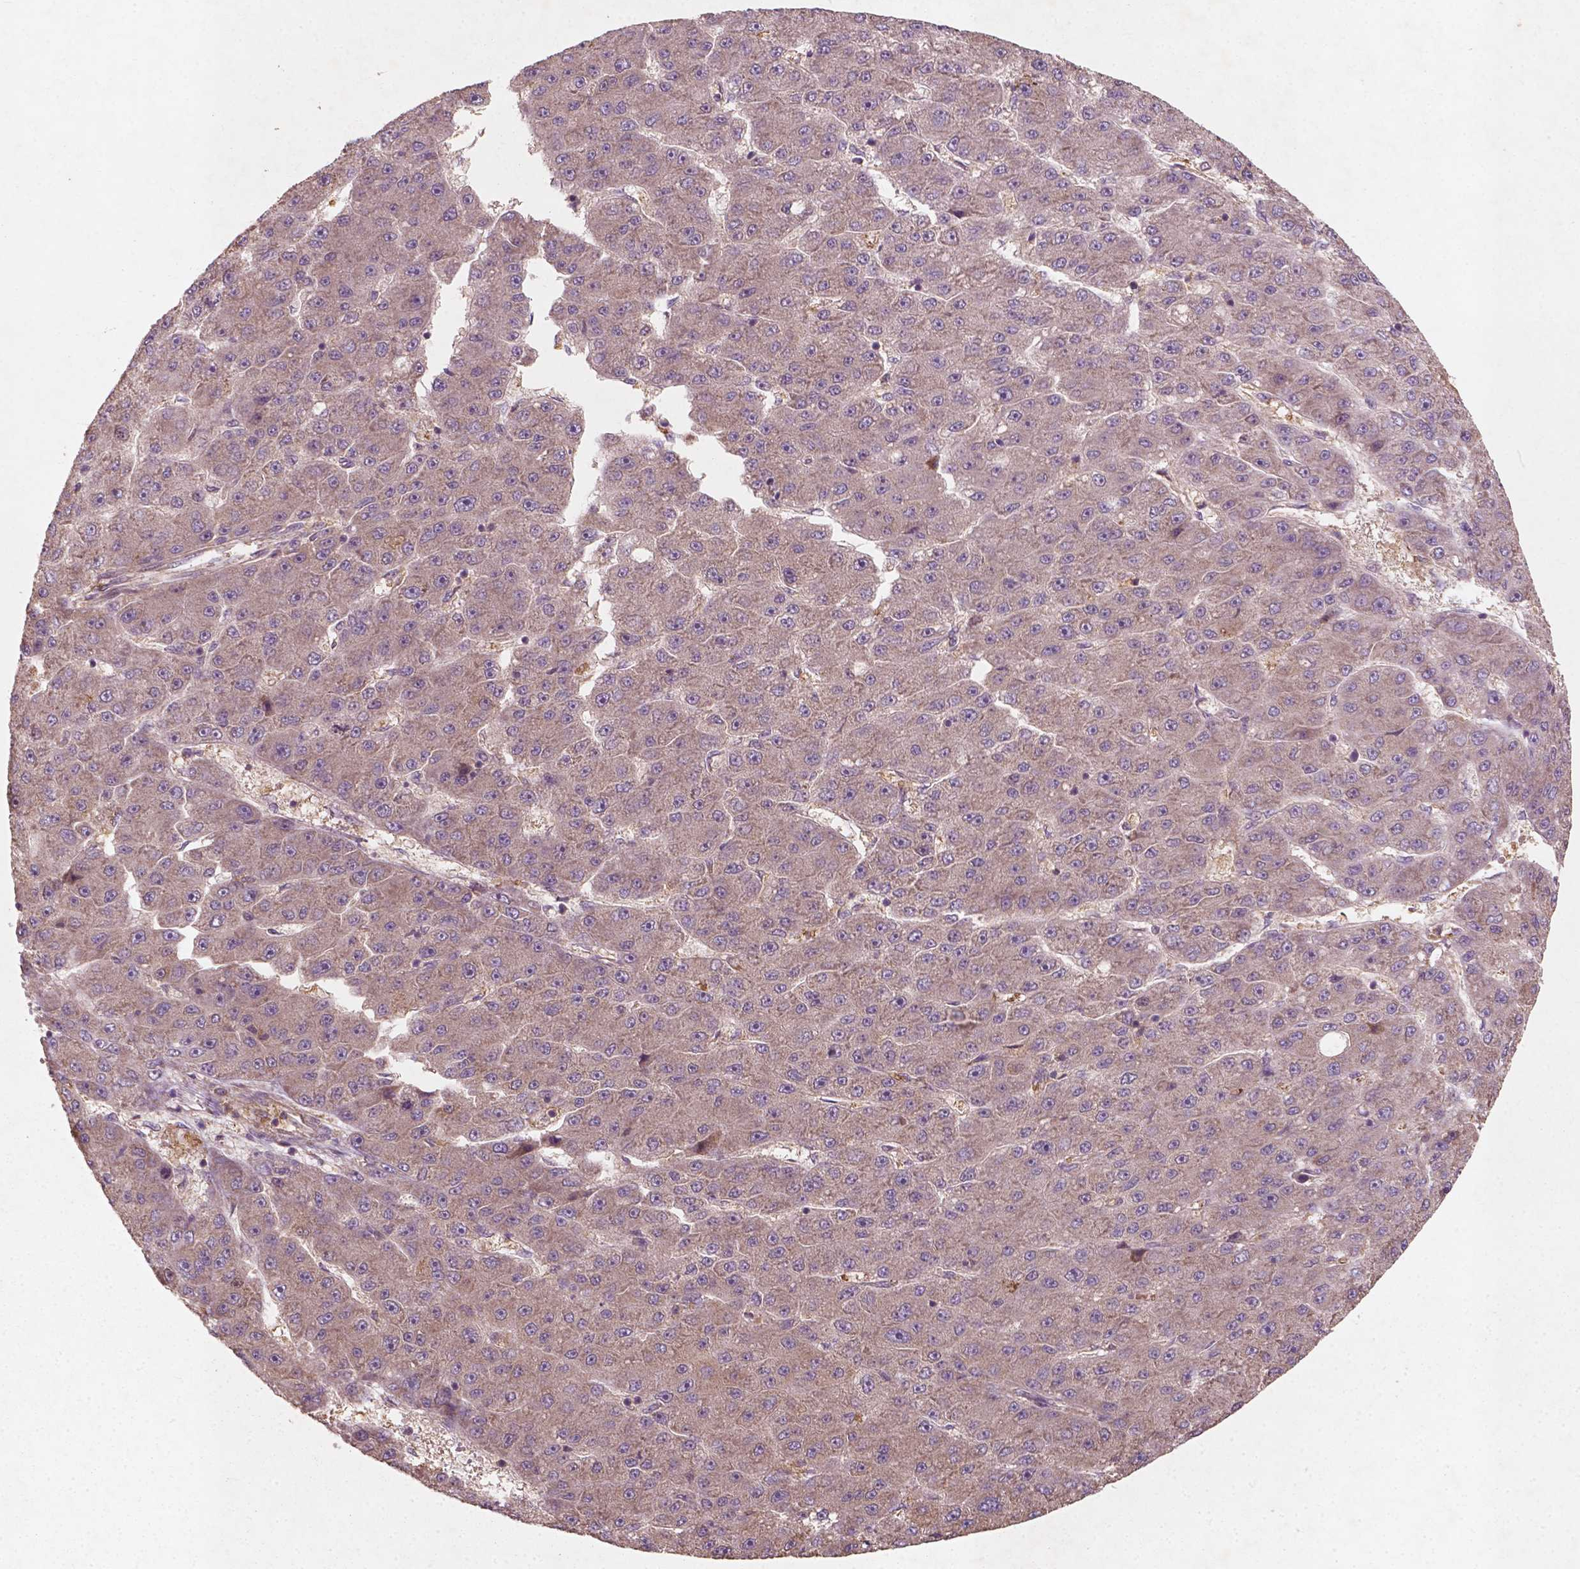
{"staining": {"intensity": "weak", "quantity": "25%-75%", "location": "cytoplasmic/membranous"}, "tissue": "liver cancer", "cell_type": "Tumor cells", "image_type": "cancer", "snomed": [{"axis": "morphology", "description": "Carcinoma, Hepatocellular, NOS"}, {"axis": "topography", "description": "Liver"}], "caption": "Hepatocellular carcinoma (liver) tissue shows weak cytoplasmic/membranous staining in approximately 25%-75% of tumor cells, visualized by immunohistochemistry.", "gene": "CYFIP2", "patient": {"sex": "male", "age": 67}}